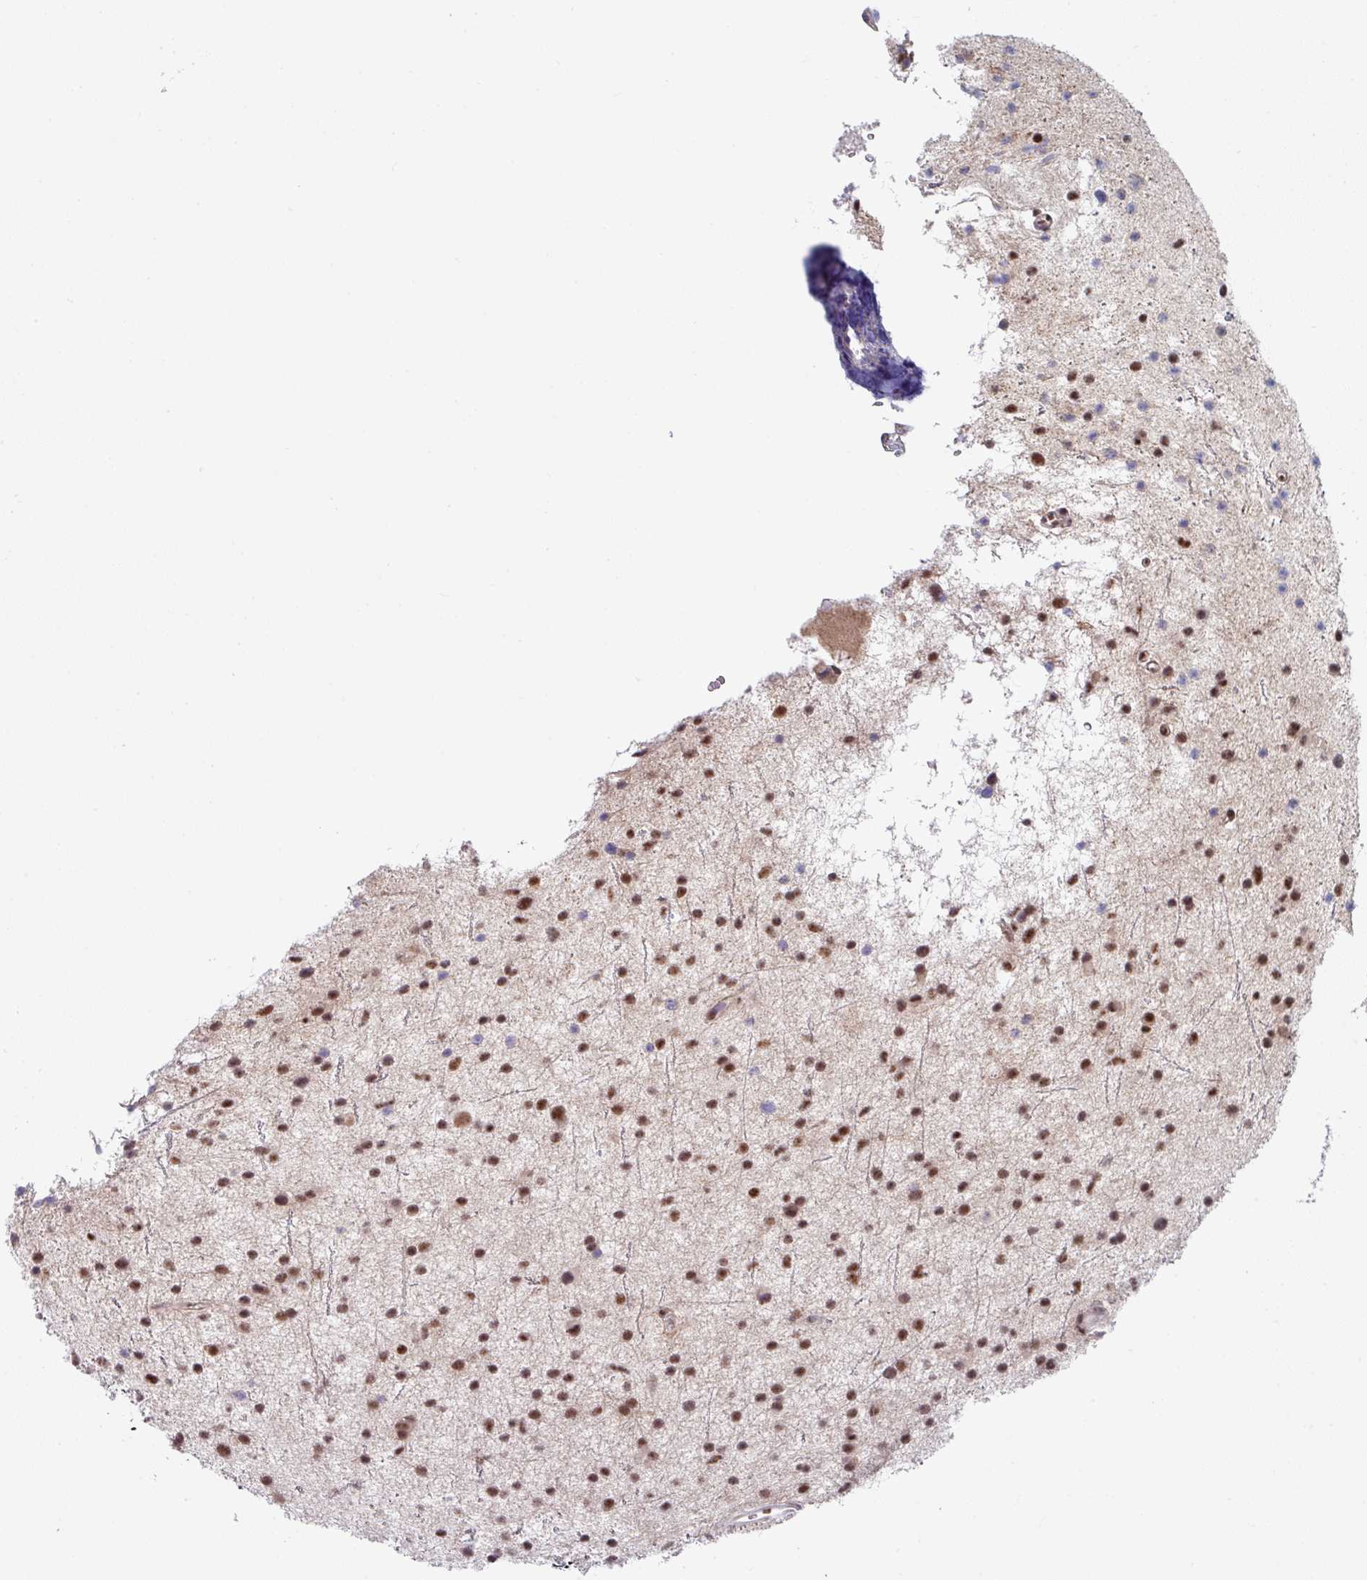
{"staining": {"intensity": "moderate", "quantity": ">75%", "location": "nuclear"}, "tissue": "glioma", "cell_type": "Tumor cells", "image_type": "cancer", "snomed": [{"axis": "morphology", "description": "Glioma, malignant, Low grade"}, {"axis": "topography", "description": "Cerebral cortex"}], "caption": "About >75% of tumor cells in human glioma show moderate nuclear protein expression as visualized by brown immunohistochemical staining.", "gene": "TMED5", "patient": {"sex": "female", "age": 39}}